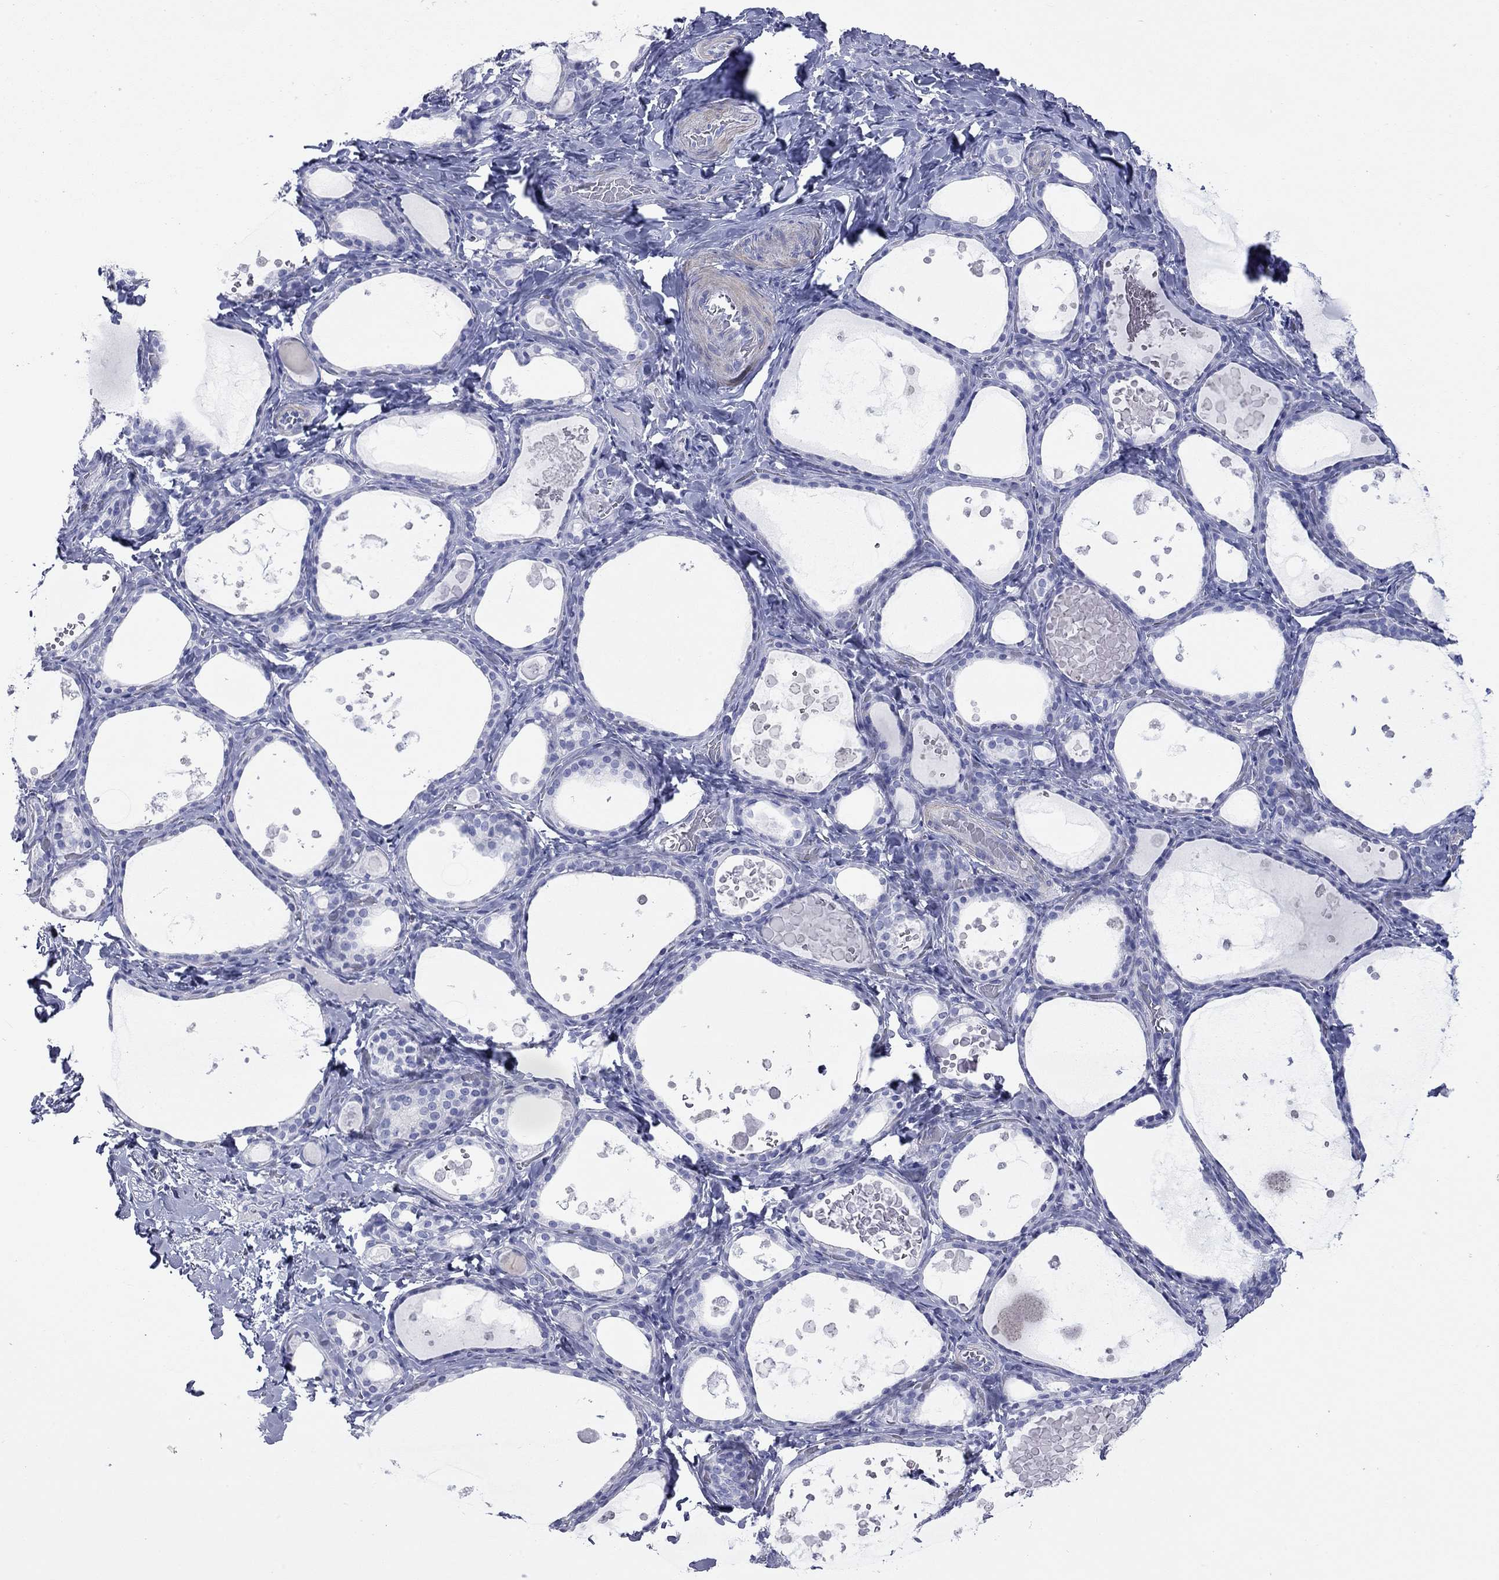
{"staining": {"intensity": "negative", "quantity": "none", "location": "none"}, "tissue": "thyroid gland", "cell_type": "Glandular cells", "image_type": "normal", "snomed": [{"axis": "morphology", "description": "Normal tissue, NOS"}, {"axis": "topography", "description": "Thyroid gland"}], "caption": "High magnification brightfield microscopy of unremarkable thyroid gland stained with DAB (3,3'-diaminobenzidine) (brown) and counterstained with hematoxylin (blue): glandular cells show no significant staining. (Brightfield microscopy of DAB IHC at high magnification).", "gene": "ACTL7B", "patient": {"sex": "female", "age": 56}}